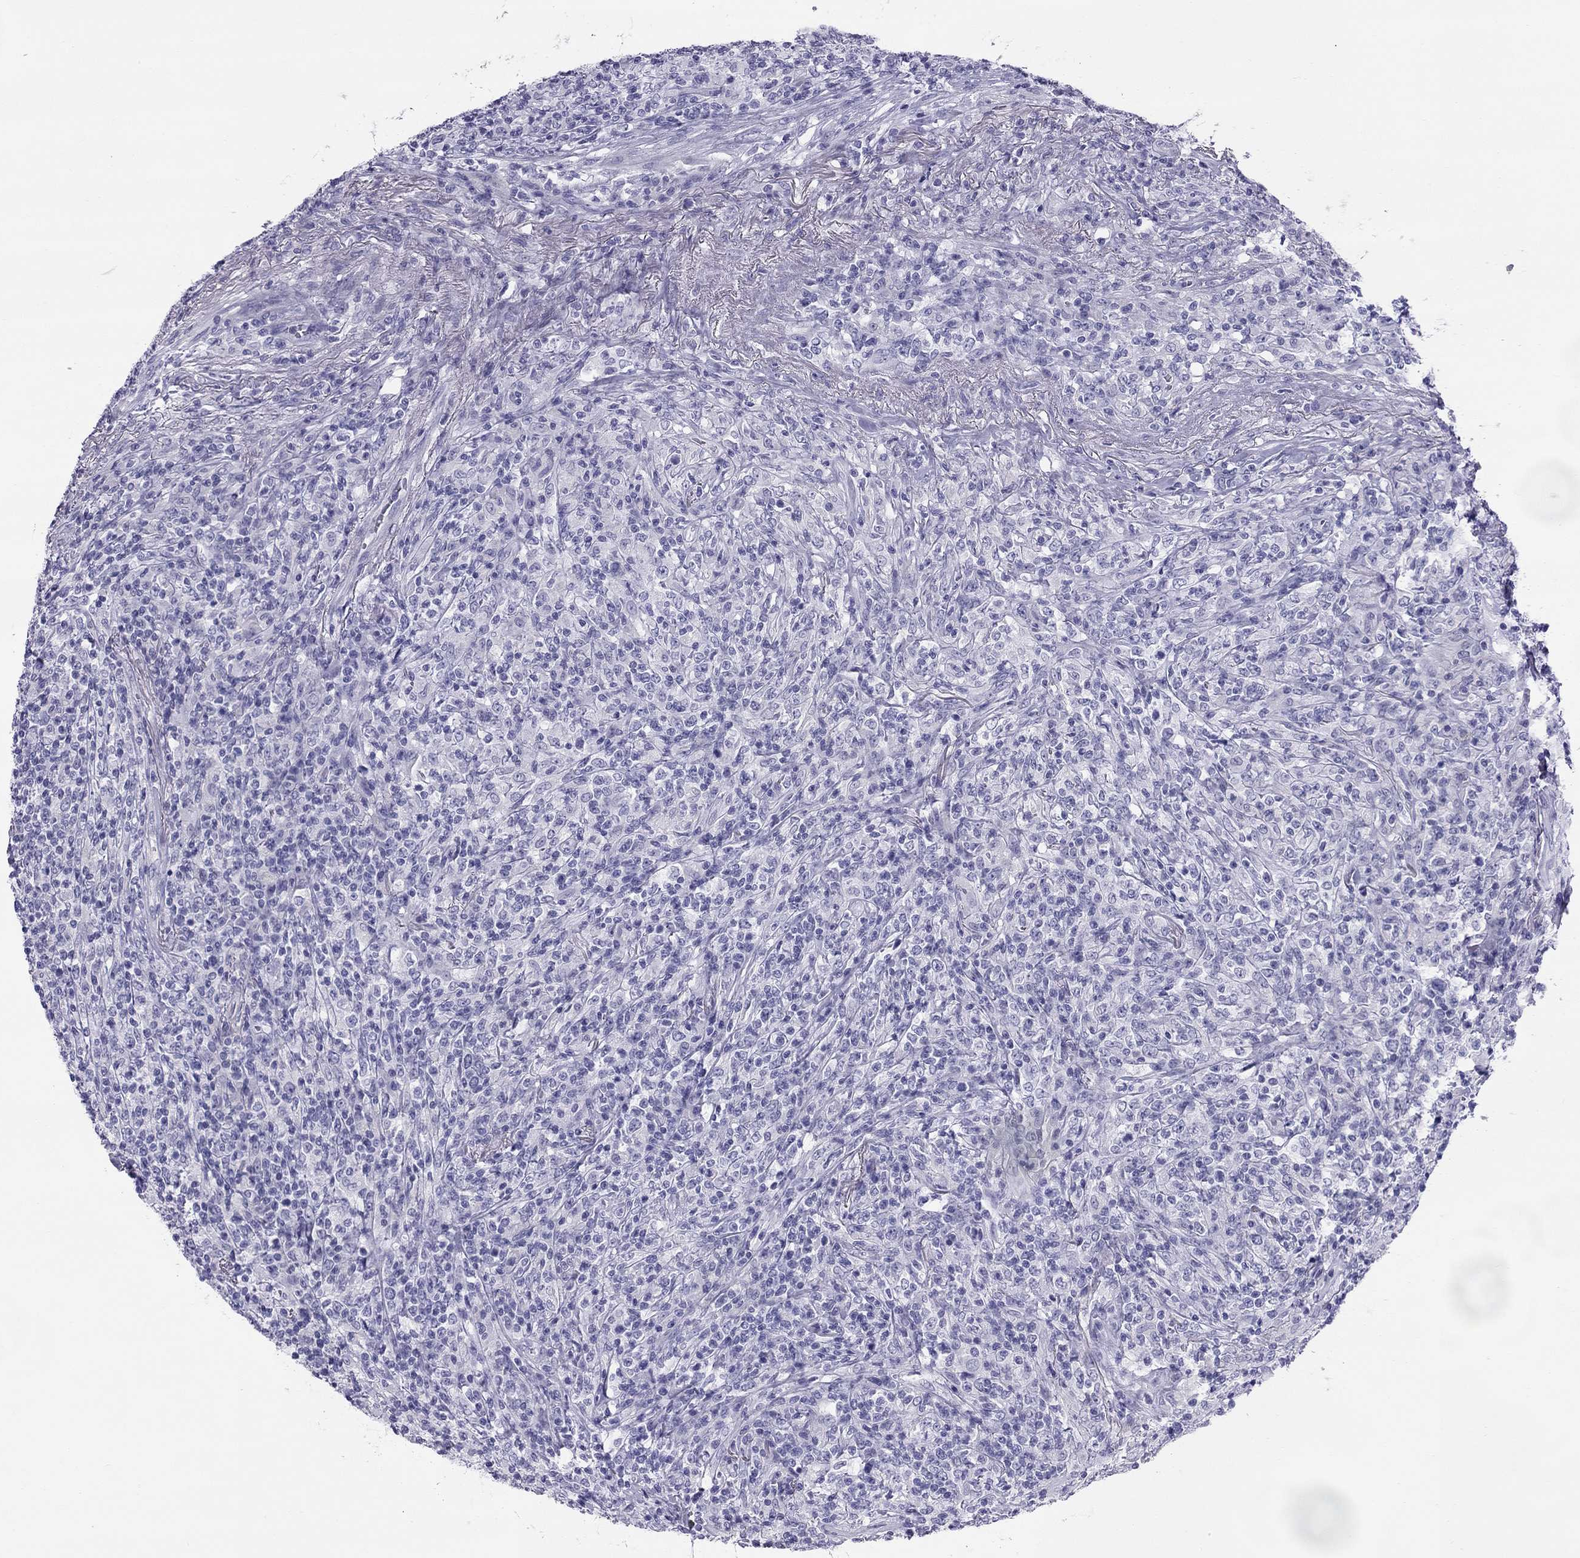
{"staining": {"intensity": "negative", "quantity": "none", "location": "none"}, "tissue": "lymphoma", "cell_type": "Tumor cells", "image_type": "cancer", "snomed": [{"axis": "morphology", "description": "Malignant lymphoma, non-Hodgkin's type, High grade"}, {"axis": "topography", "description": "Lung"}], "caption": "A micrograph of high-grade malignant lymphoma, non-Hodgkin's type stained for a protein shows no brown staining in tumor cells.", "gene": "TRPM3", "patient": {"sex": "male", "age": 79}}